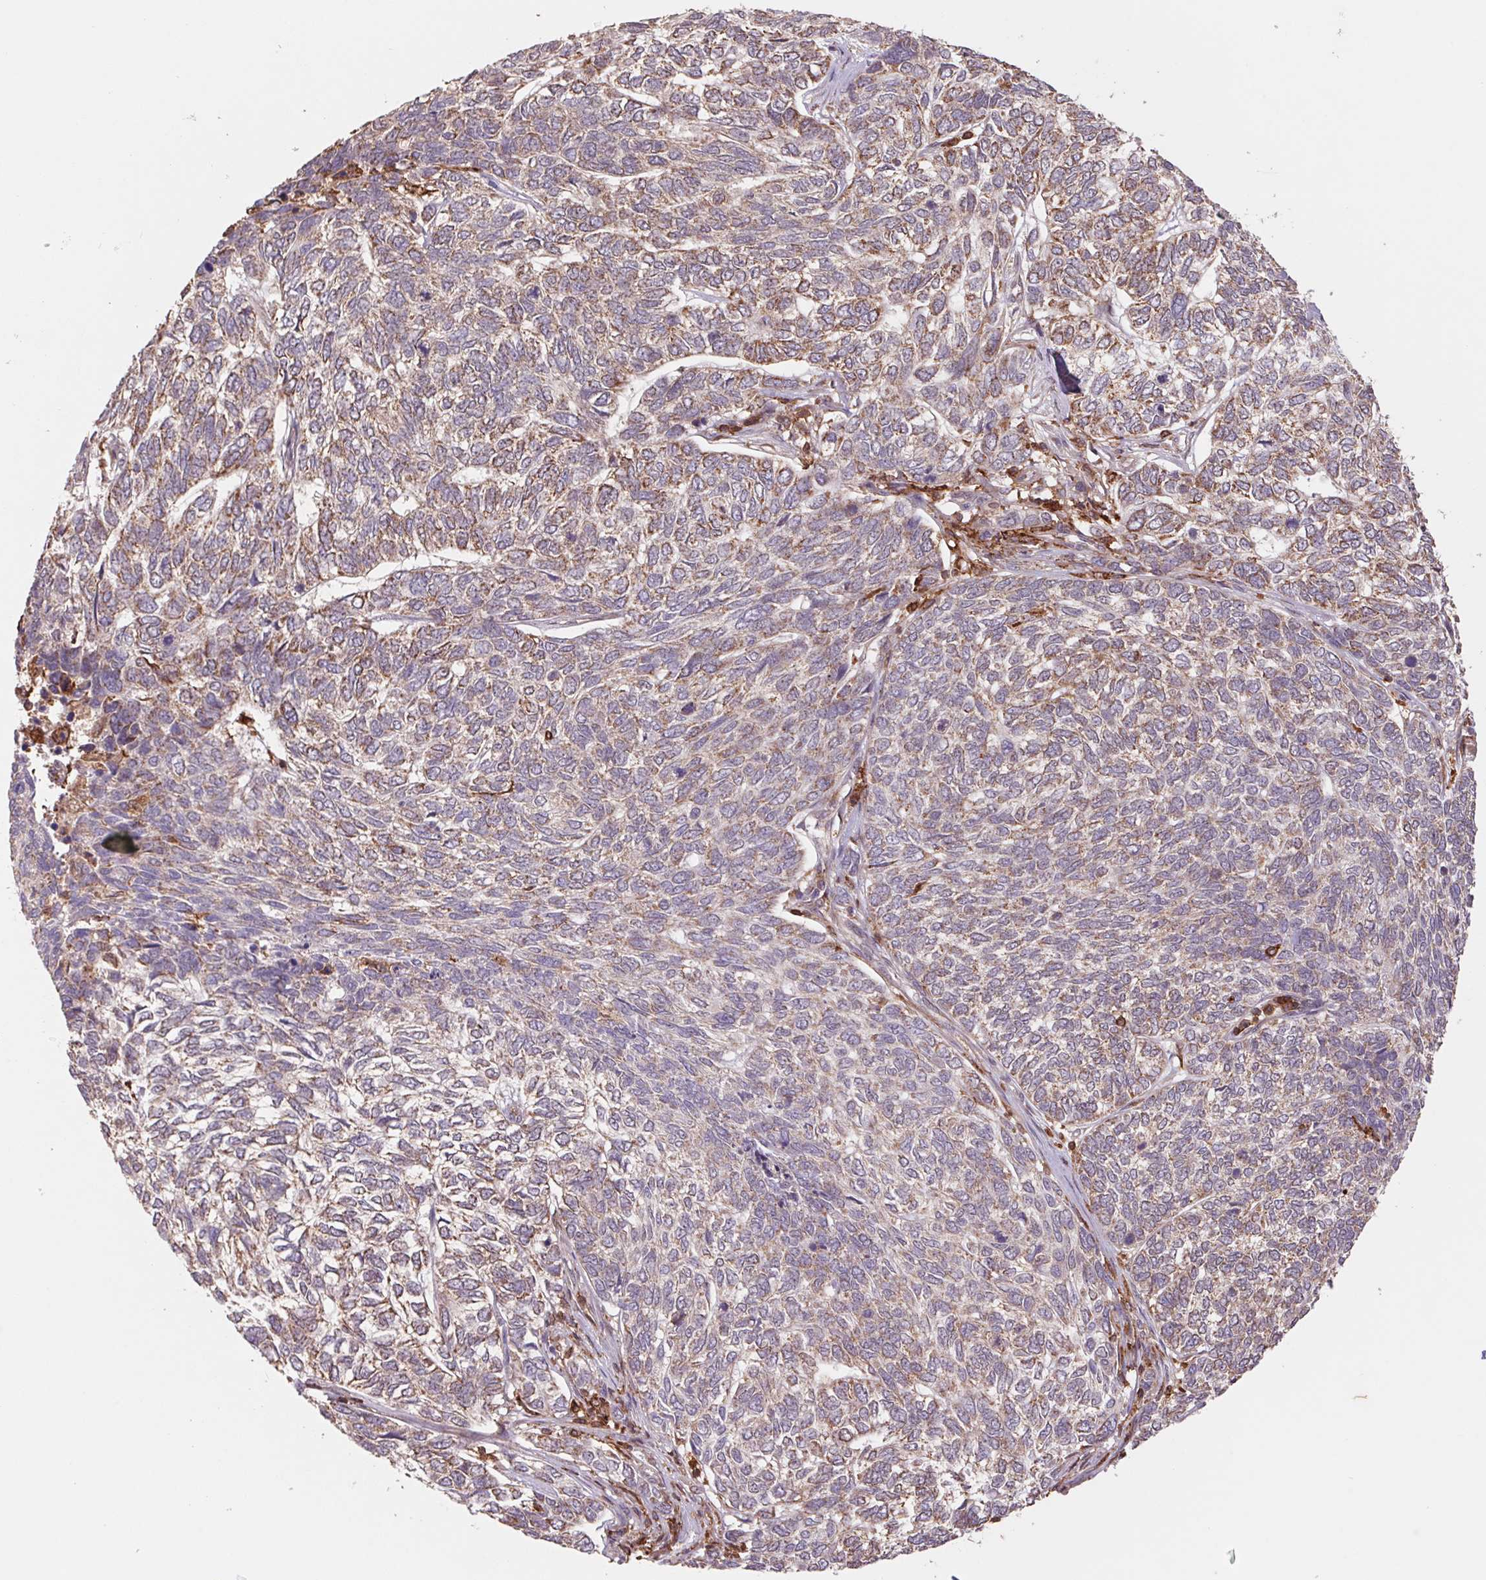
{"staining": {"intensity": "weak", "quantity": "25%-75%", "location": "cytoplasmic/membranous"}, "tissue": "skin cancer", "cell_type": "Tumor cells", "image_type": "cancer", "snomed": [{"axis": "morphology", "description": "Basal cell carcinoma"}, {"axis": "topography", "description": "Skin"}], "caption": "Immunohistochemical staining of basal cell carcinoma (skin) displays low levels of weak cytoplasmic/membranous expression in approximately 25%-75% of tumor cells. (IHC, brightfield microscopy, high magnification).", "gene": "URM1", "patient": {"sex": "female", "age": 65}}